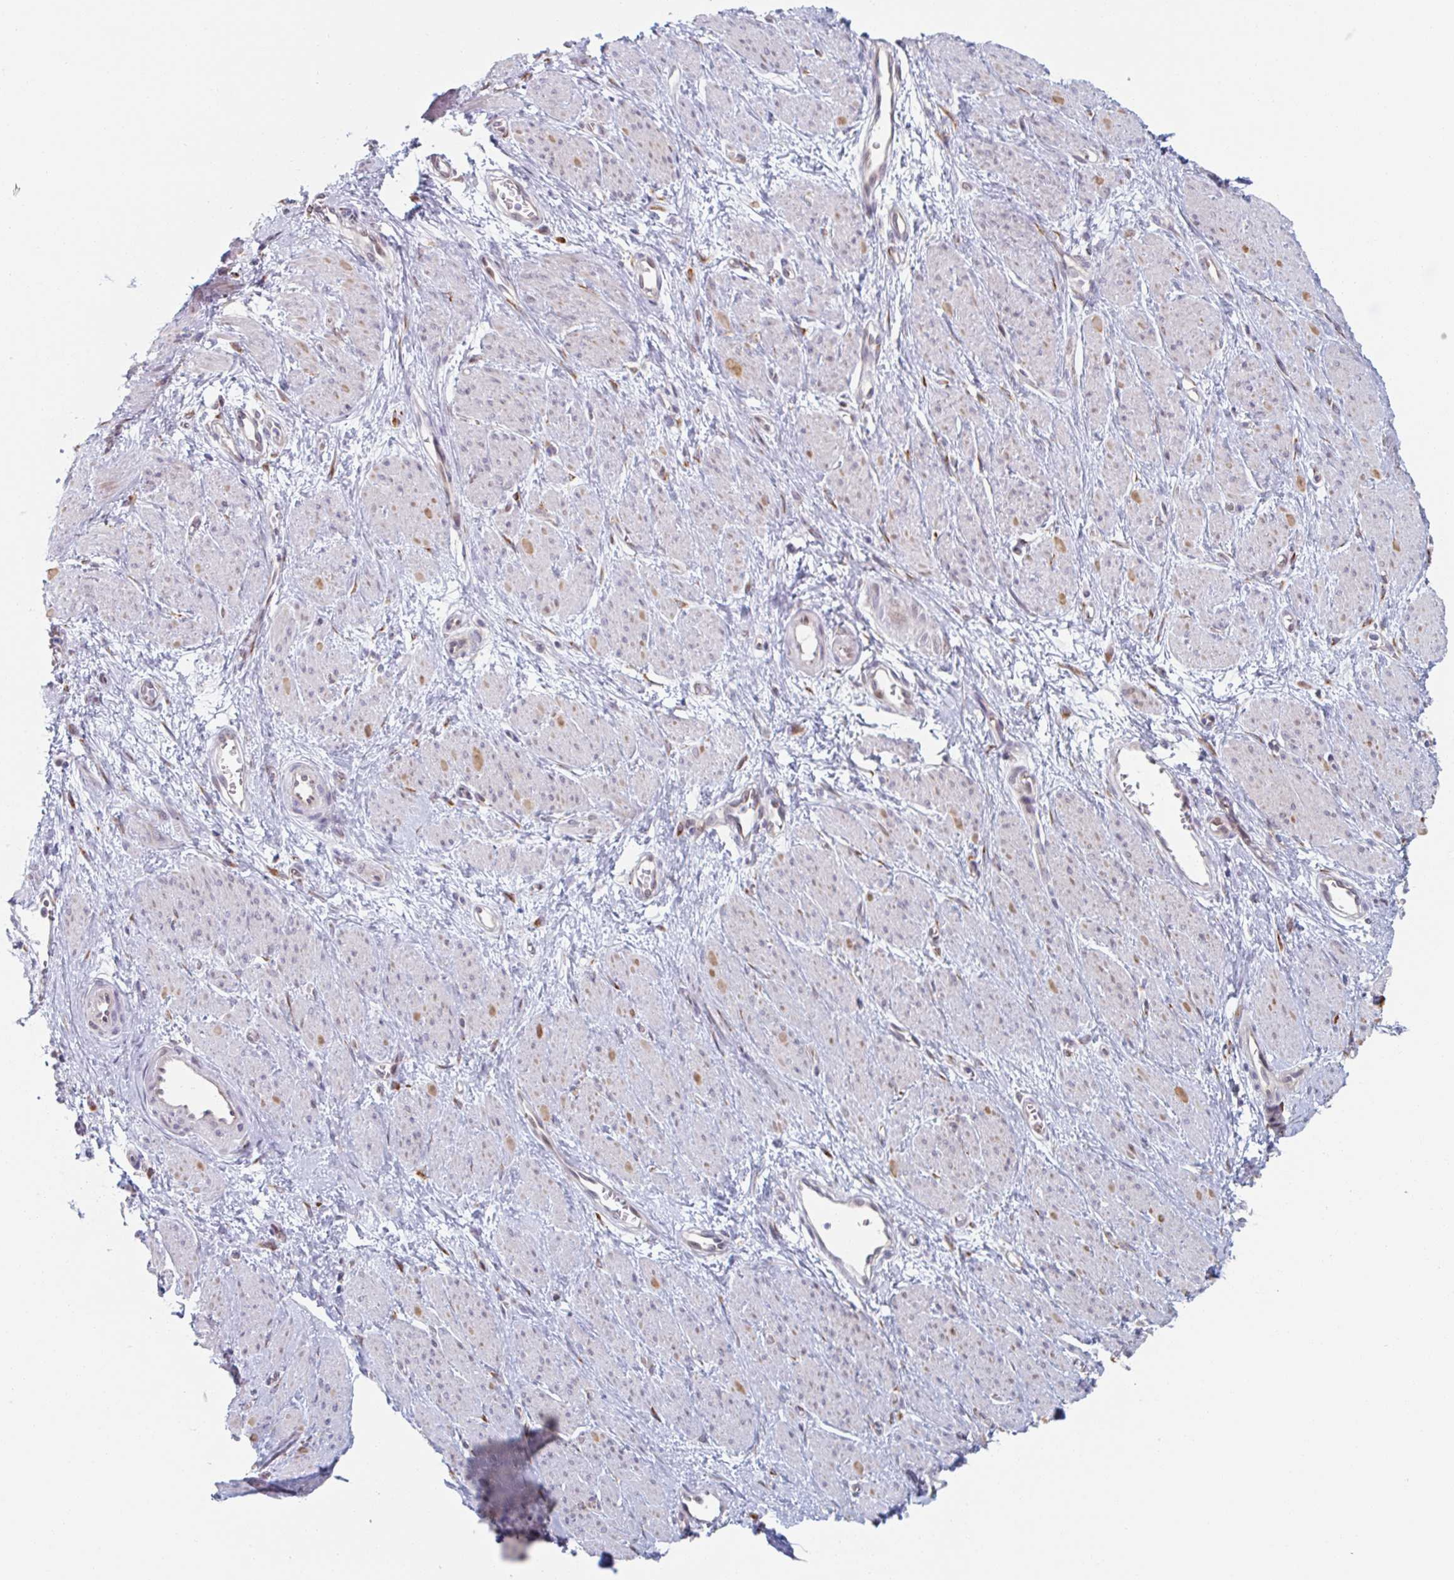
{"staining": {"intensity": "weak", "quantity": "<25%", "location": "cytoplasmic/membranous"}, "tissue": "smooth muscle", "cell_type": "Smooth muscle cells", "image_type": "normal", "snomed": [{"axis": "morphology", "description": "Normal tissue, NOS"}, {"axis": "topography", "description": "Smooth muscle"}, {"axis": "topography", "description": "Uterus"}], "caption": "This is an immunohistochemistry (IHC) photomicrograph of unremarkable smooth muscle. There is no expression in smooth muscle cells.", "gene": "TRAPPC10", "patient": {"sex": "female", "age": 39}}